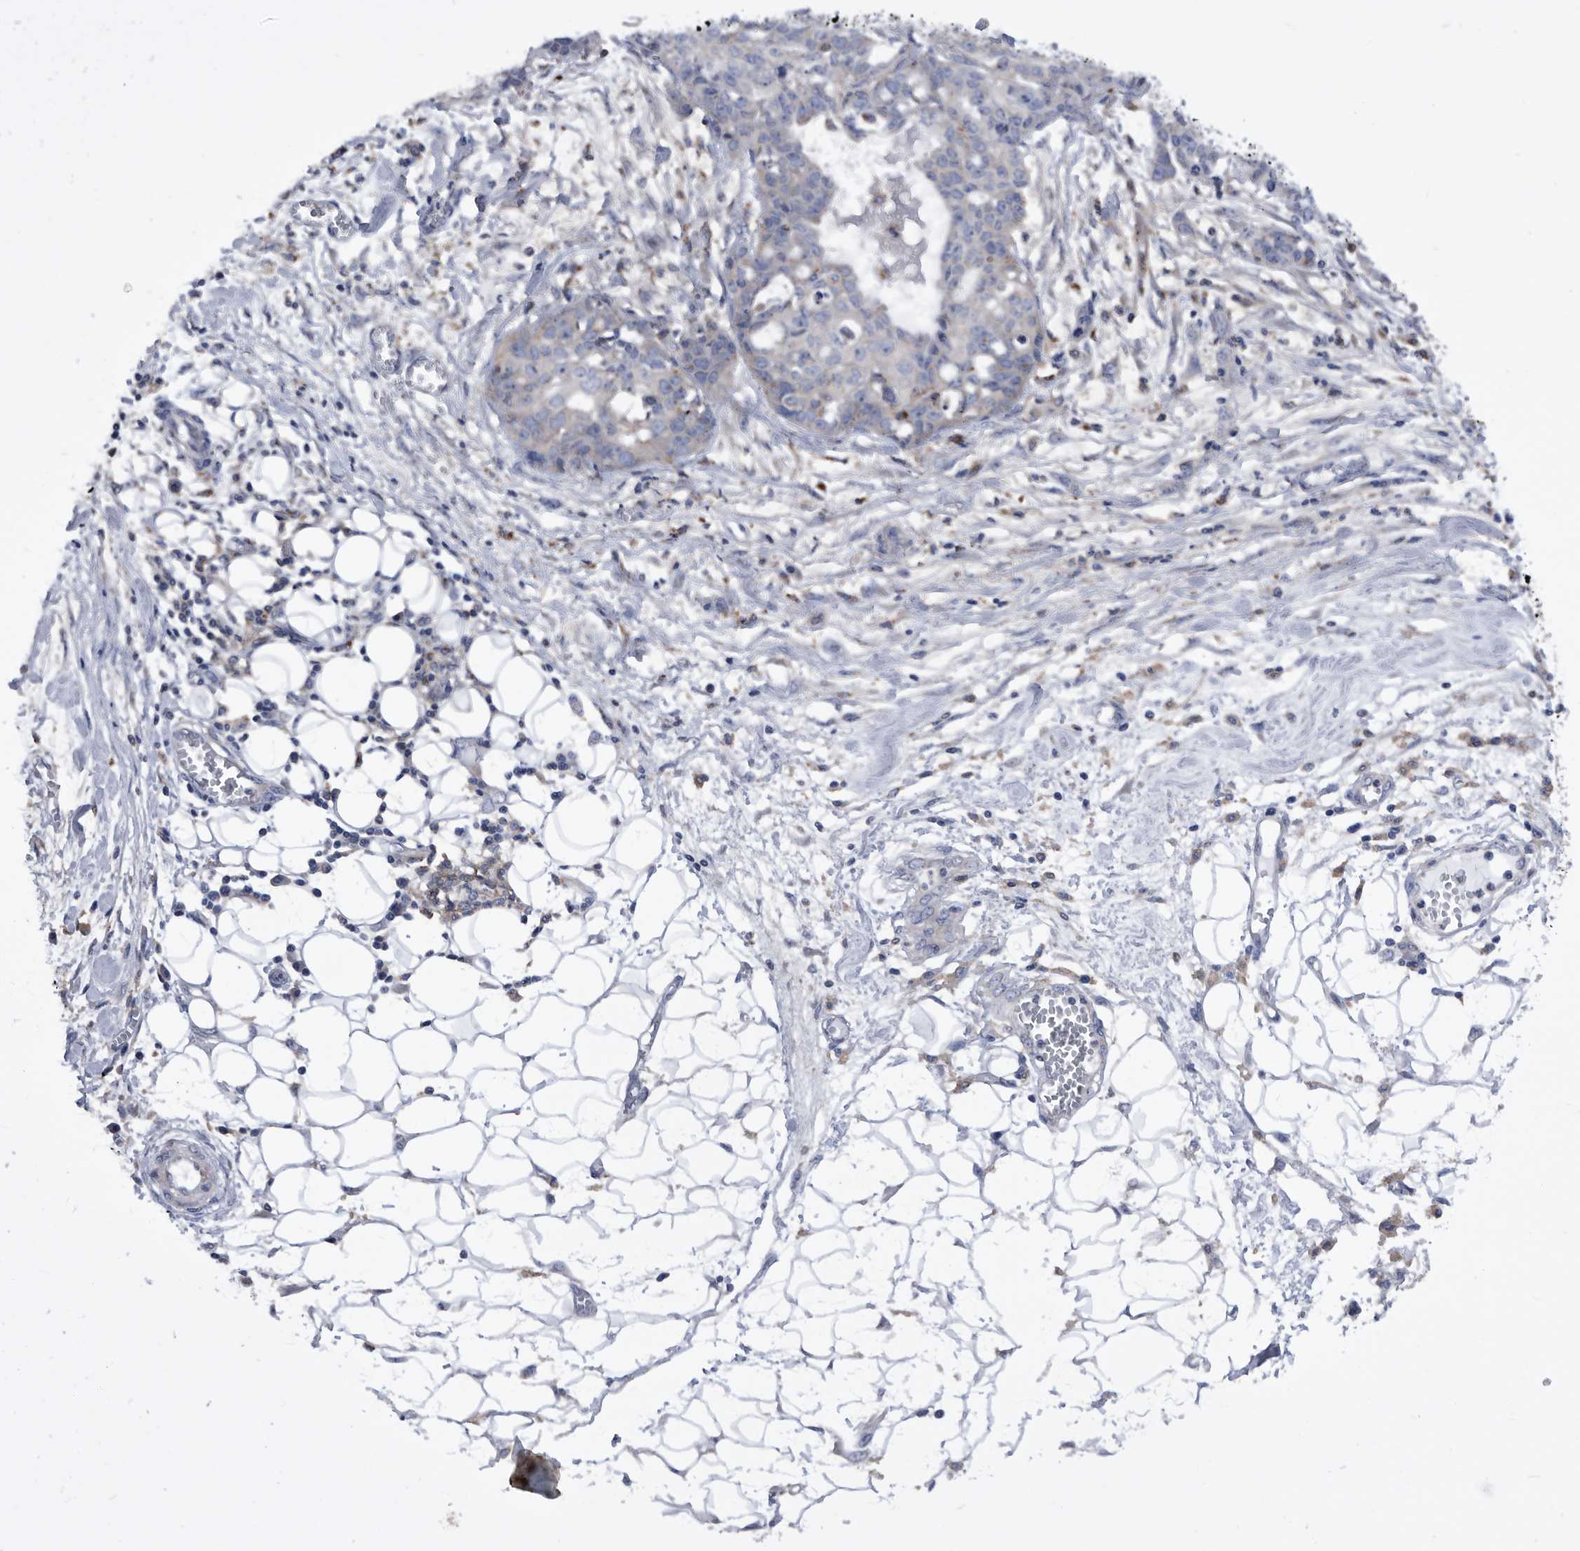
{"staining": {"intensity": "negative", "quantity": "none", "location": "none"}, "tissue": "ovarian cancer", "cell_type": "Tumor cells", "image_type": "cancer", "snomed": [{"axis": "morphology", "description": "Cystadenocarcinoma, serous, NOS"}, {"axis": "topography", "description": "Soft tissue"}, {"axis": "topography", "description": "Ovary"}], "caption": "High magnification brightfield microscopy of ovarian cancer stained with DAB (3,3'-diaminobenzidine) (brown) and counterstained with hematoxylin (blue): tumor cells show no significant positivity.", "gene": "BAIAP3", "patient": {"sex": "female", "age": 57}}